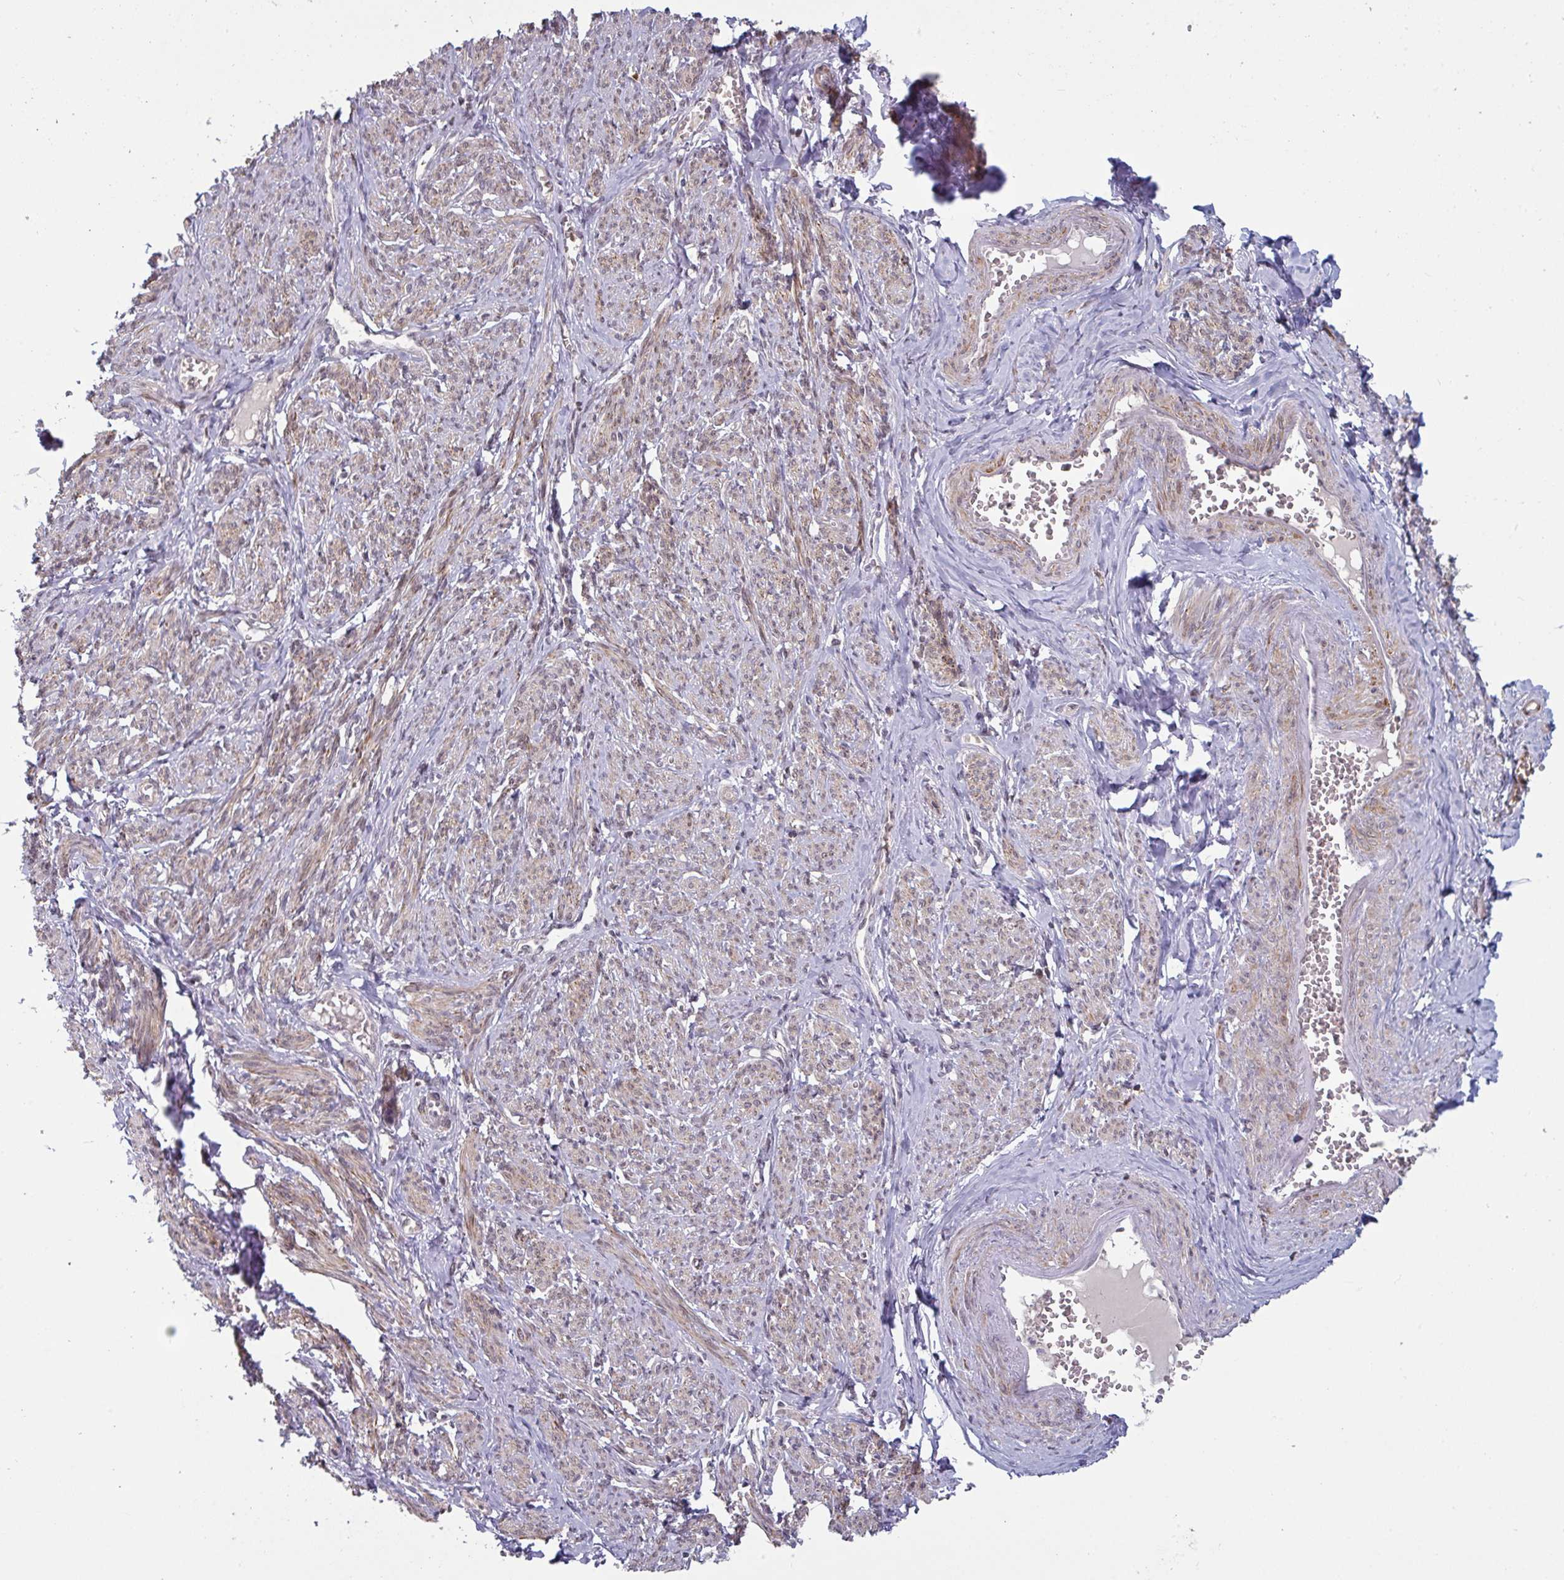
{"staining": {"intensity": "moderate", "quantity": "25%-75%", "location": "cytoplasmic/membranous"}, "tissue": "smooth muscle", "cell_type": "Smooth muscle cells", "image_type": "normal", "snomed": [{"axis": "morphology", "description": "Normal tissue, NOS"}, {"axis": "topography", "description": "Smooth muscle"}], "caption": "A brown stain shows moderate cytoplasmic/membranous positivity of a protein in smooth muscle cells of normal smooth muscle. The protein is shown in brown color, while the nuclei are stained blue.", "gene": "NLRP13", "patient": {"sex": "female", "age": 65}}